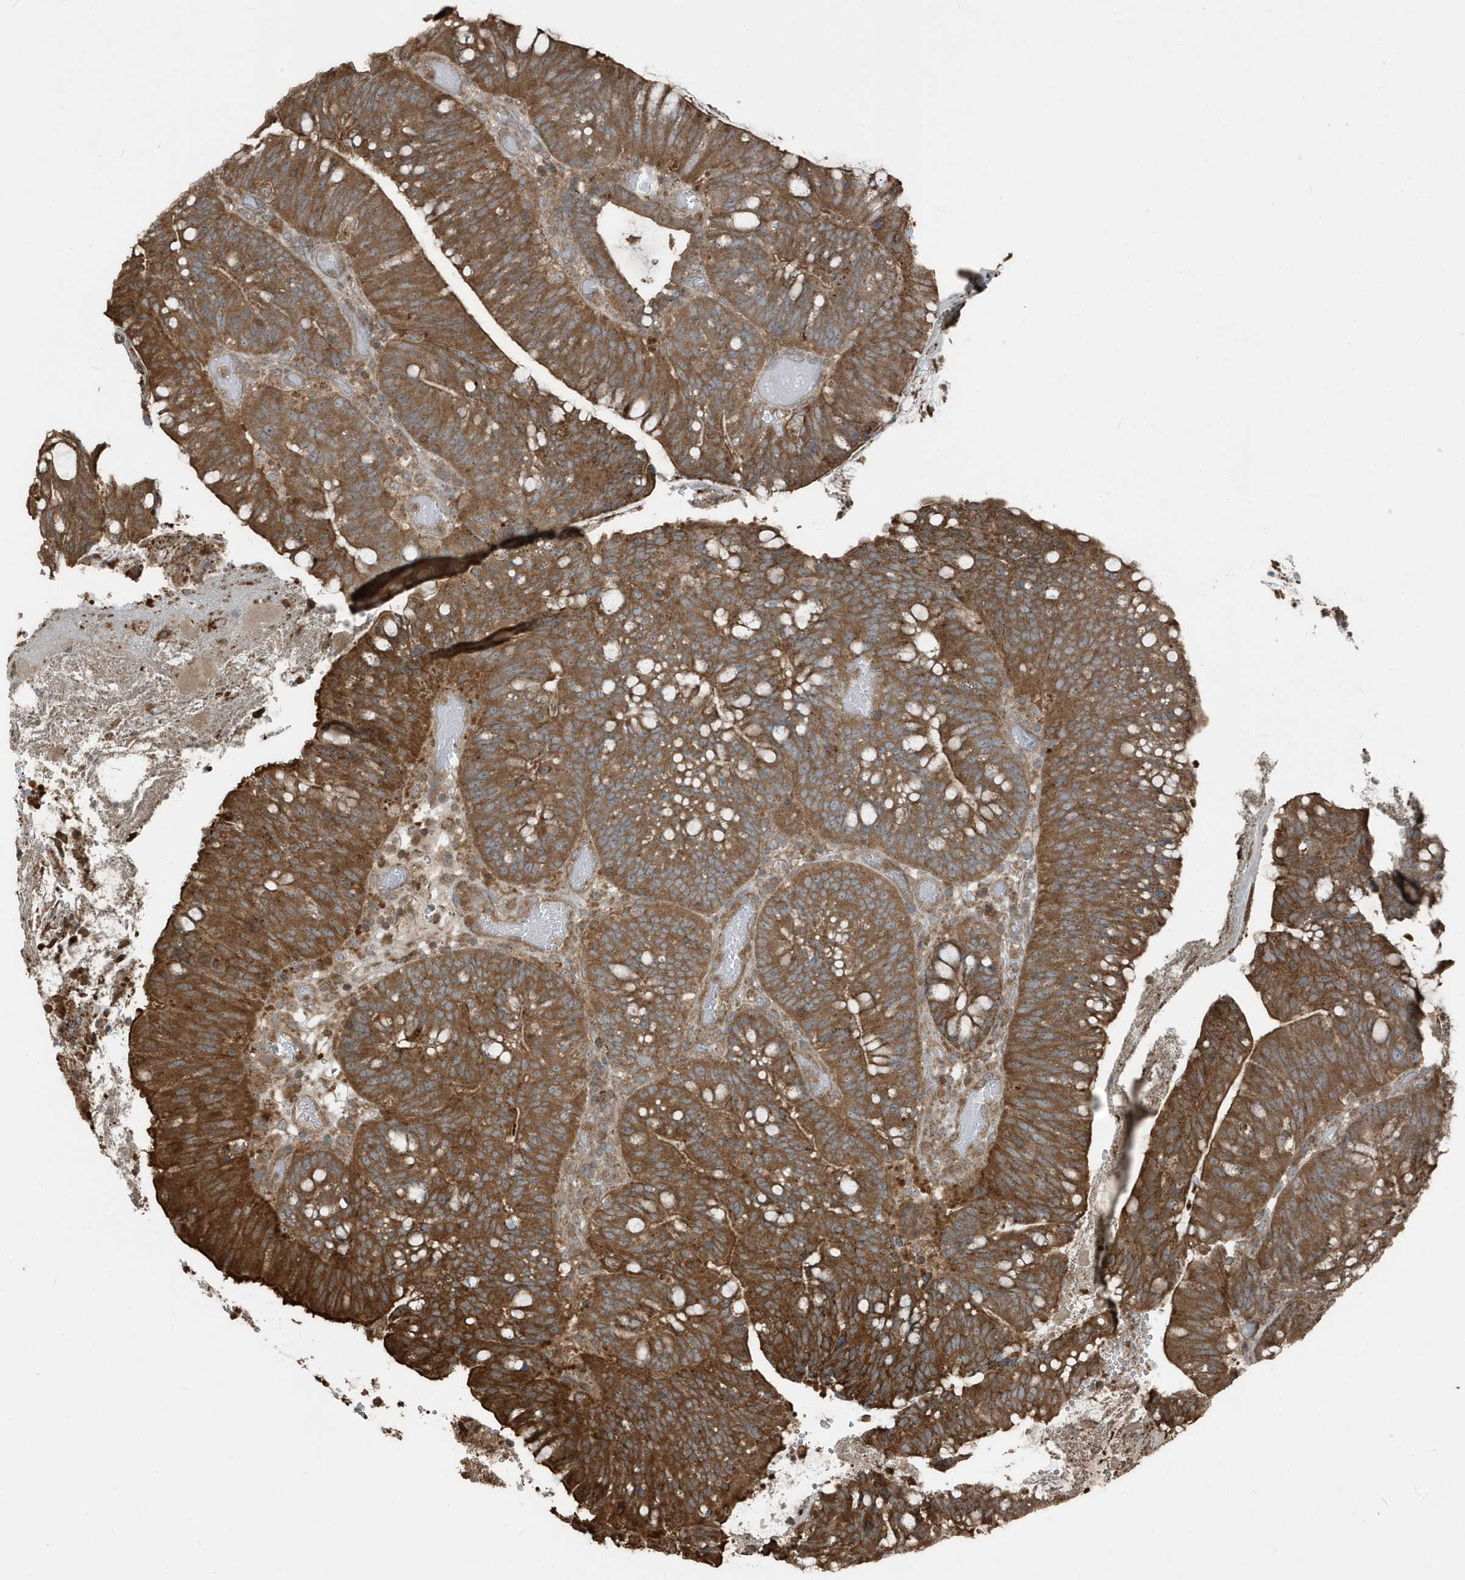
{"staining": {"intensity": "strong", "quantity": ">75%", "location": "cytoplasmic/membranous"}, "tissue": "colorectal cancer", "cell_type": "Tumor cells", "image_type": "cancer", "snomed": [{"axis": "morphology", "description": "Adenocarcinoma, NOS"}, {"axis": "topography", "description": "Colon"}], "caption": "Brown immunohistochemical staining in adenocarcinoma (colorectal) displays strong cytoplasmic/membranous expression in approximately >75% of tumor cells.", "gene": "AZI2", "patient": {"sex": "female", "age": 66}}